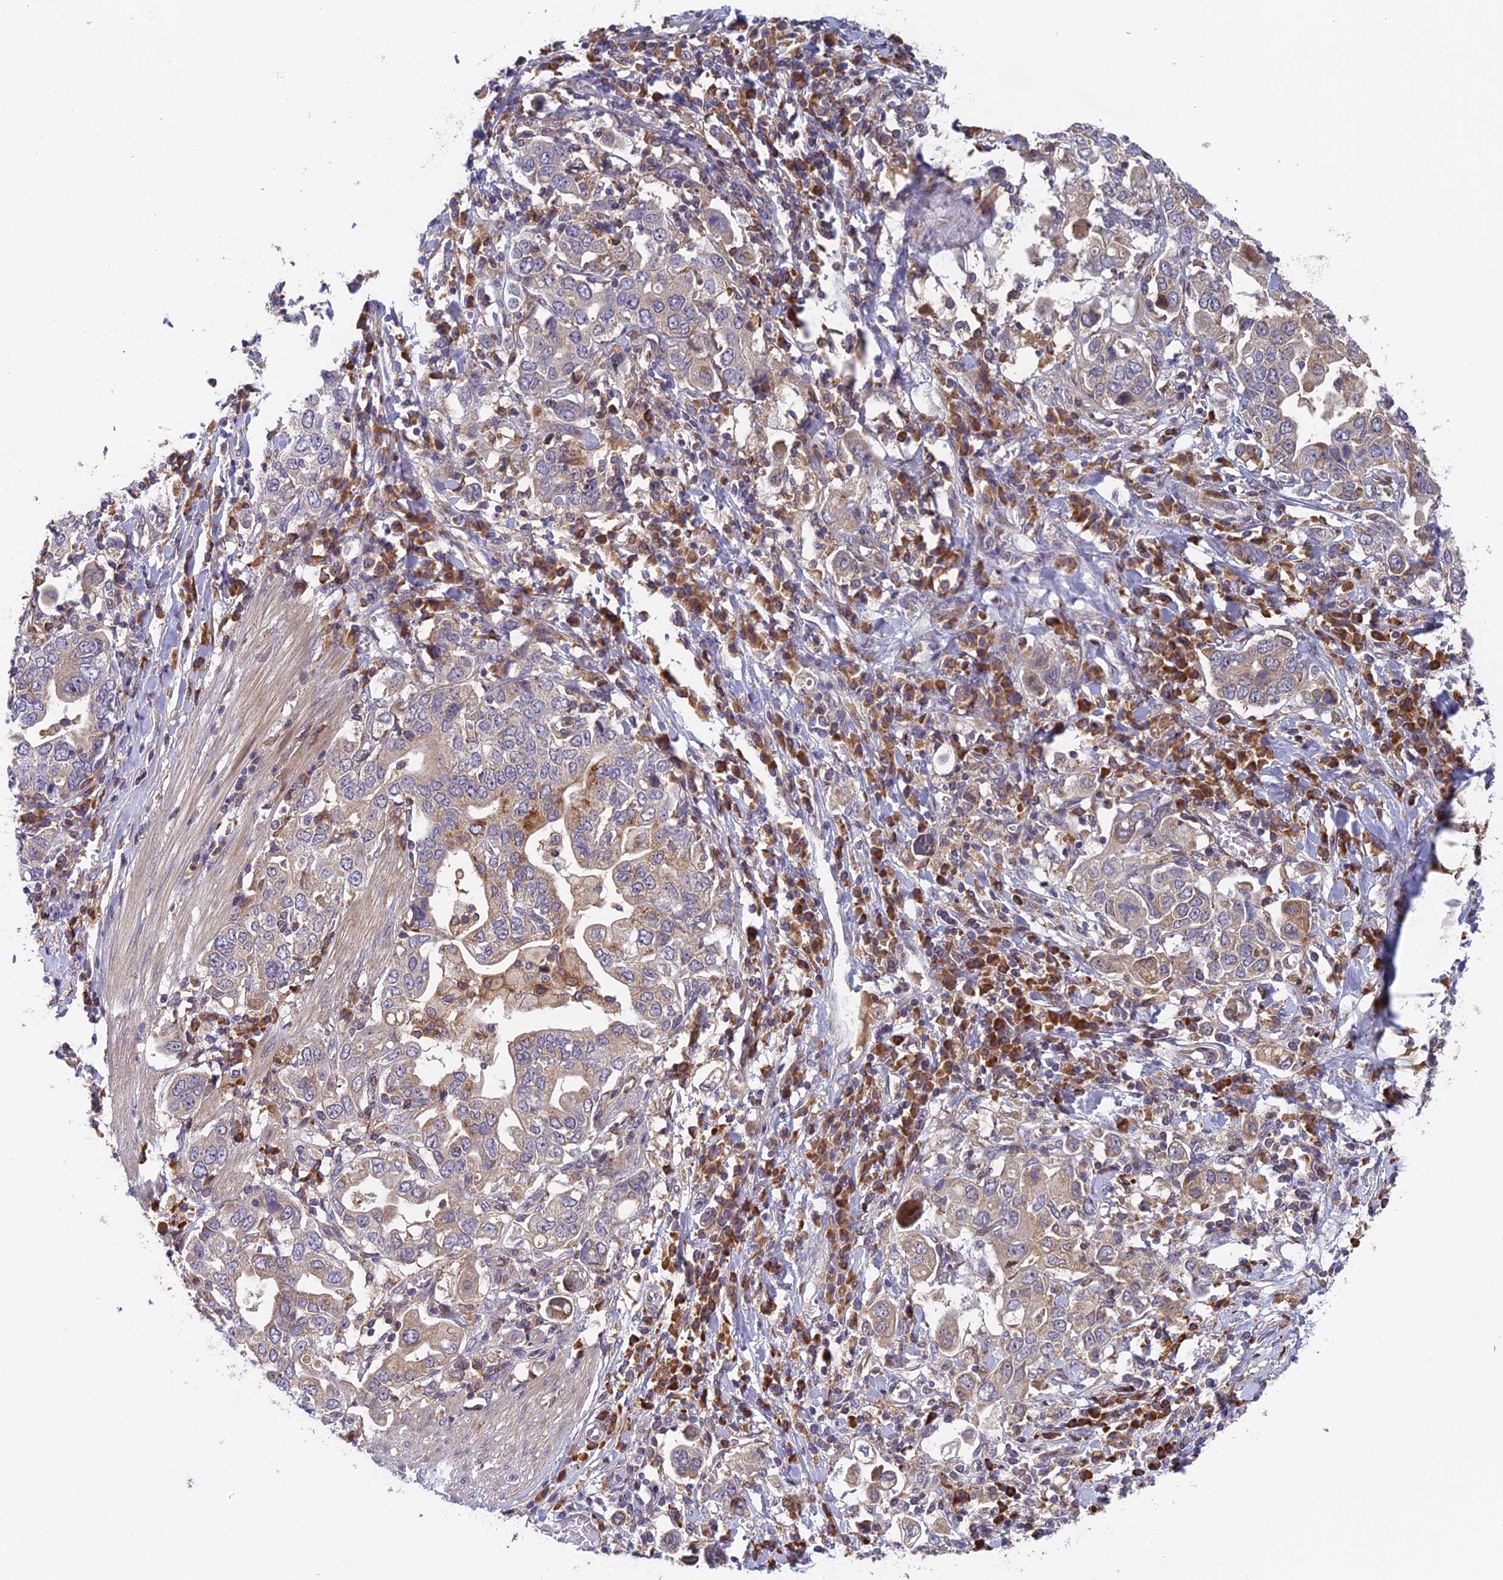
{"staining": {"intensity": "moderate", "quantity": "<25%", "location": "cytoplasmic/membranous"}, "tissue": "stomach cancer", "cell_type": "Tumor cells", "image_type": "cancer", "snomed": [{"axis": "morphology", "description": "Adenocarcinoma, NOS"}, {"axis": "topography", "description": "Stomach, upper"}], "caption": "There is low levels of moderate cytoplasmic/membranous expression in tumor cells of adenocarcinoma (stomach), as demonstrated by immunohistochemical staining (brown color).", "gene": "IPO5", "patient": {"sex": "male", "age": 62}}